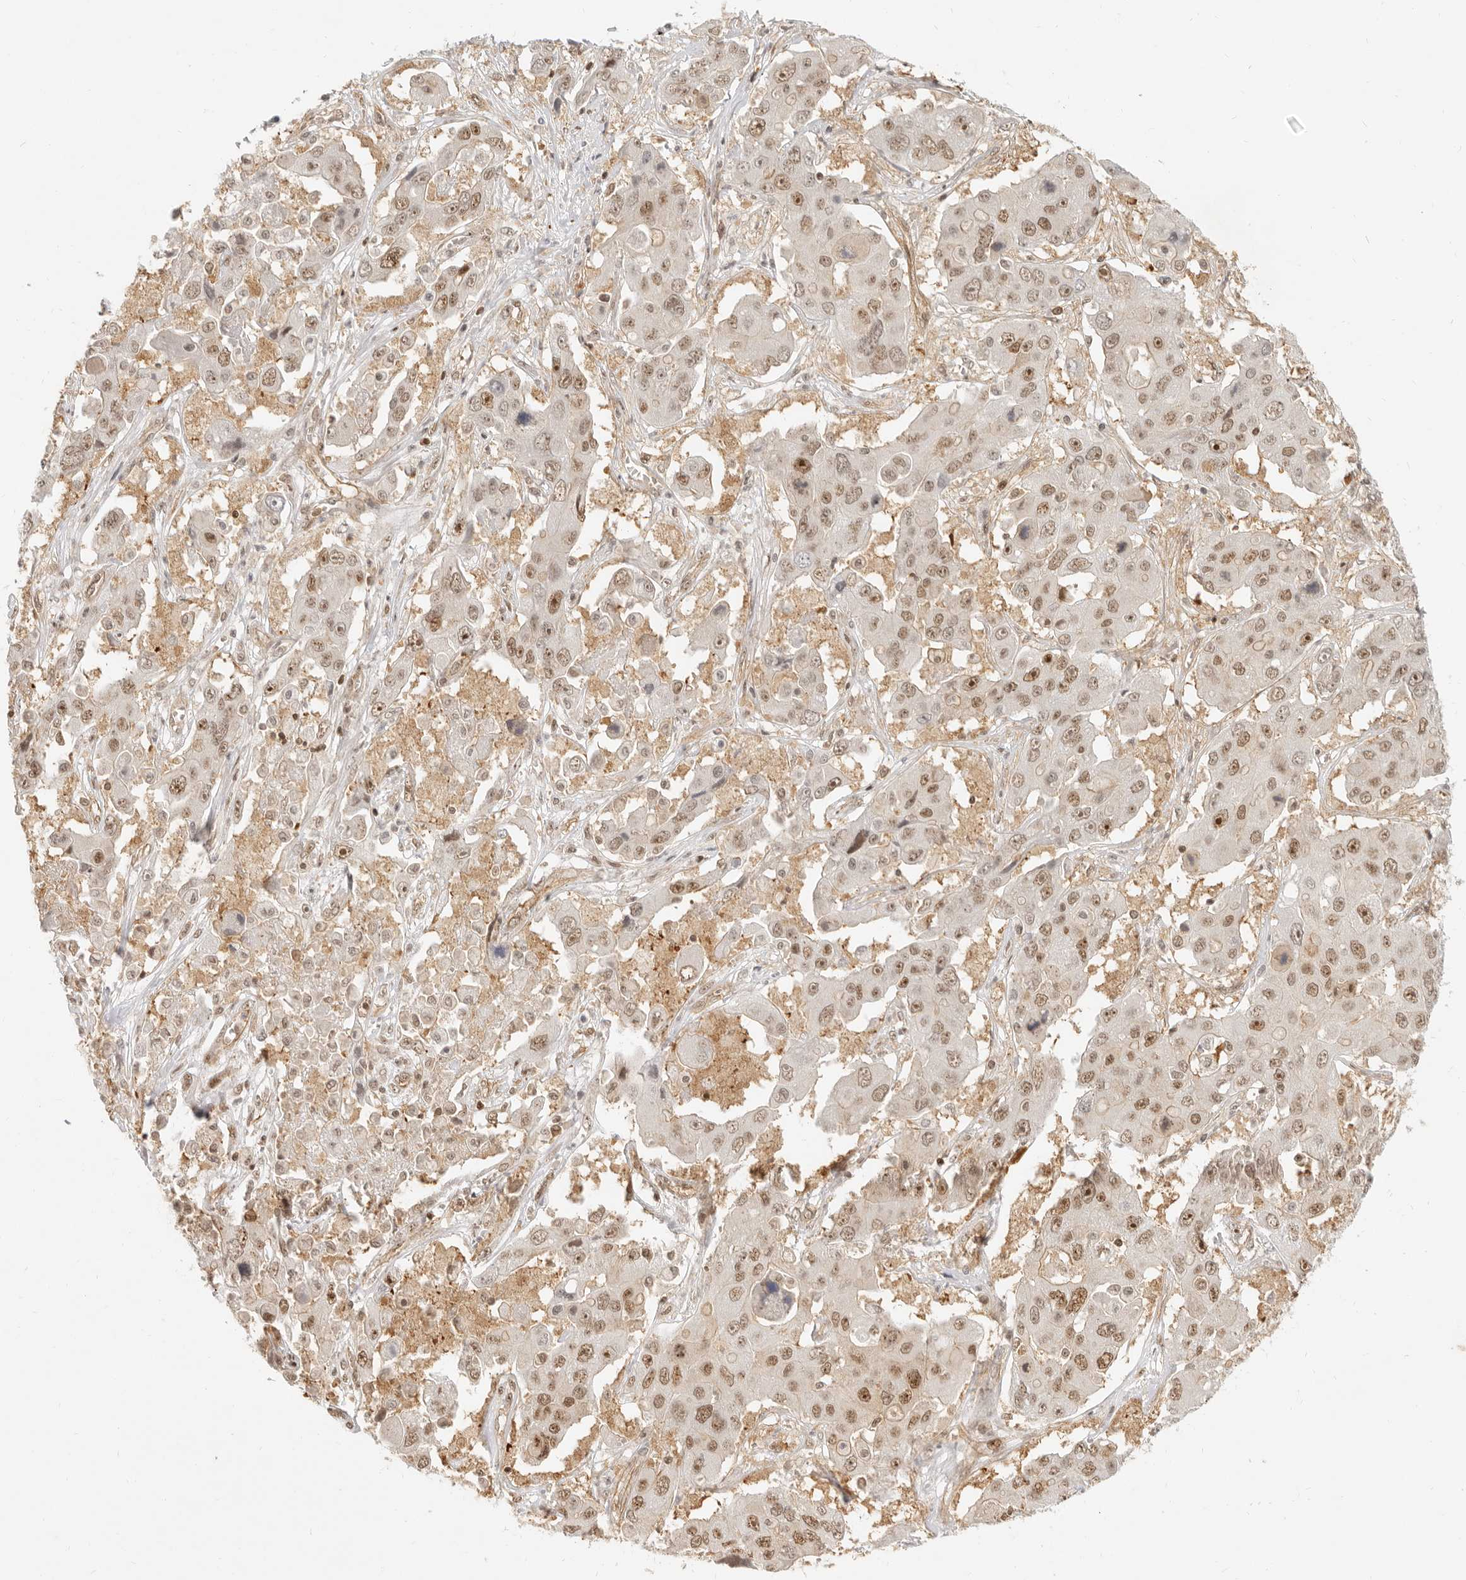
{"staining": {"intensity": "moderate", "quantity": ">75%", "location": "nuclear"}, "tissue": "liver cancer", "cell_type": "Tumor cells", "image_type": "cancer", "snomed": [{"axis": "morphology", "description": "Cholangiocarcinoma"}, {"axis": "topography", "description": "Liver"}], "caption": "Immunohistochemistry (DAB (3,3'-diaminobenzidine)) staining of liver cholangiocarcinoma reveals moderate nuclear protein positivity in approximately >75% of tumor cells.", "gene": "BAP1", "patient": {"sex": "male", "age": 67}}